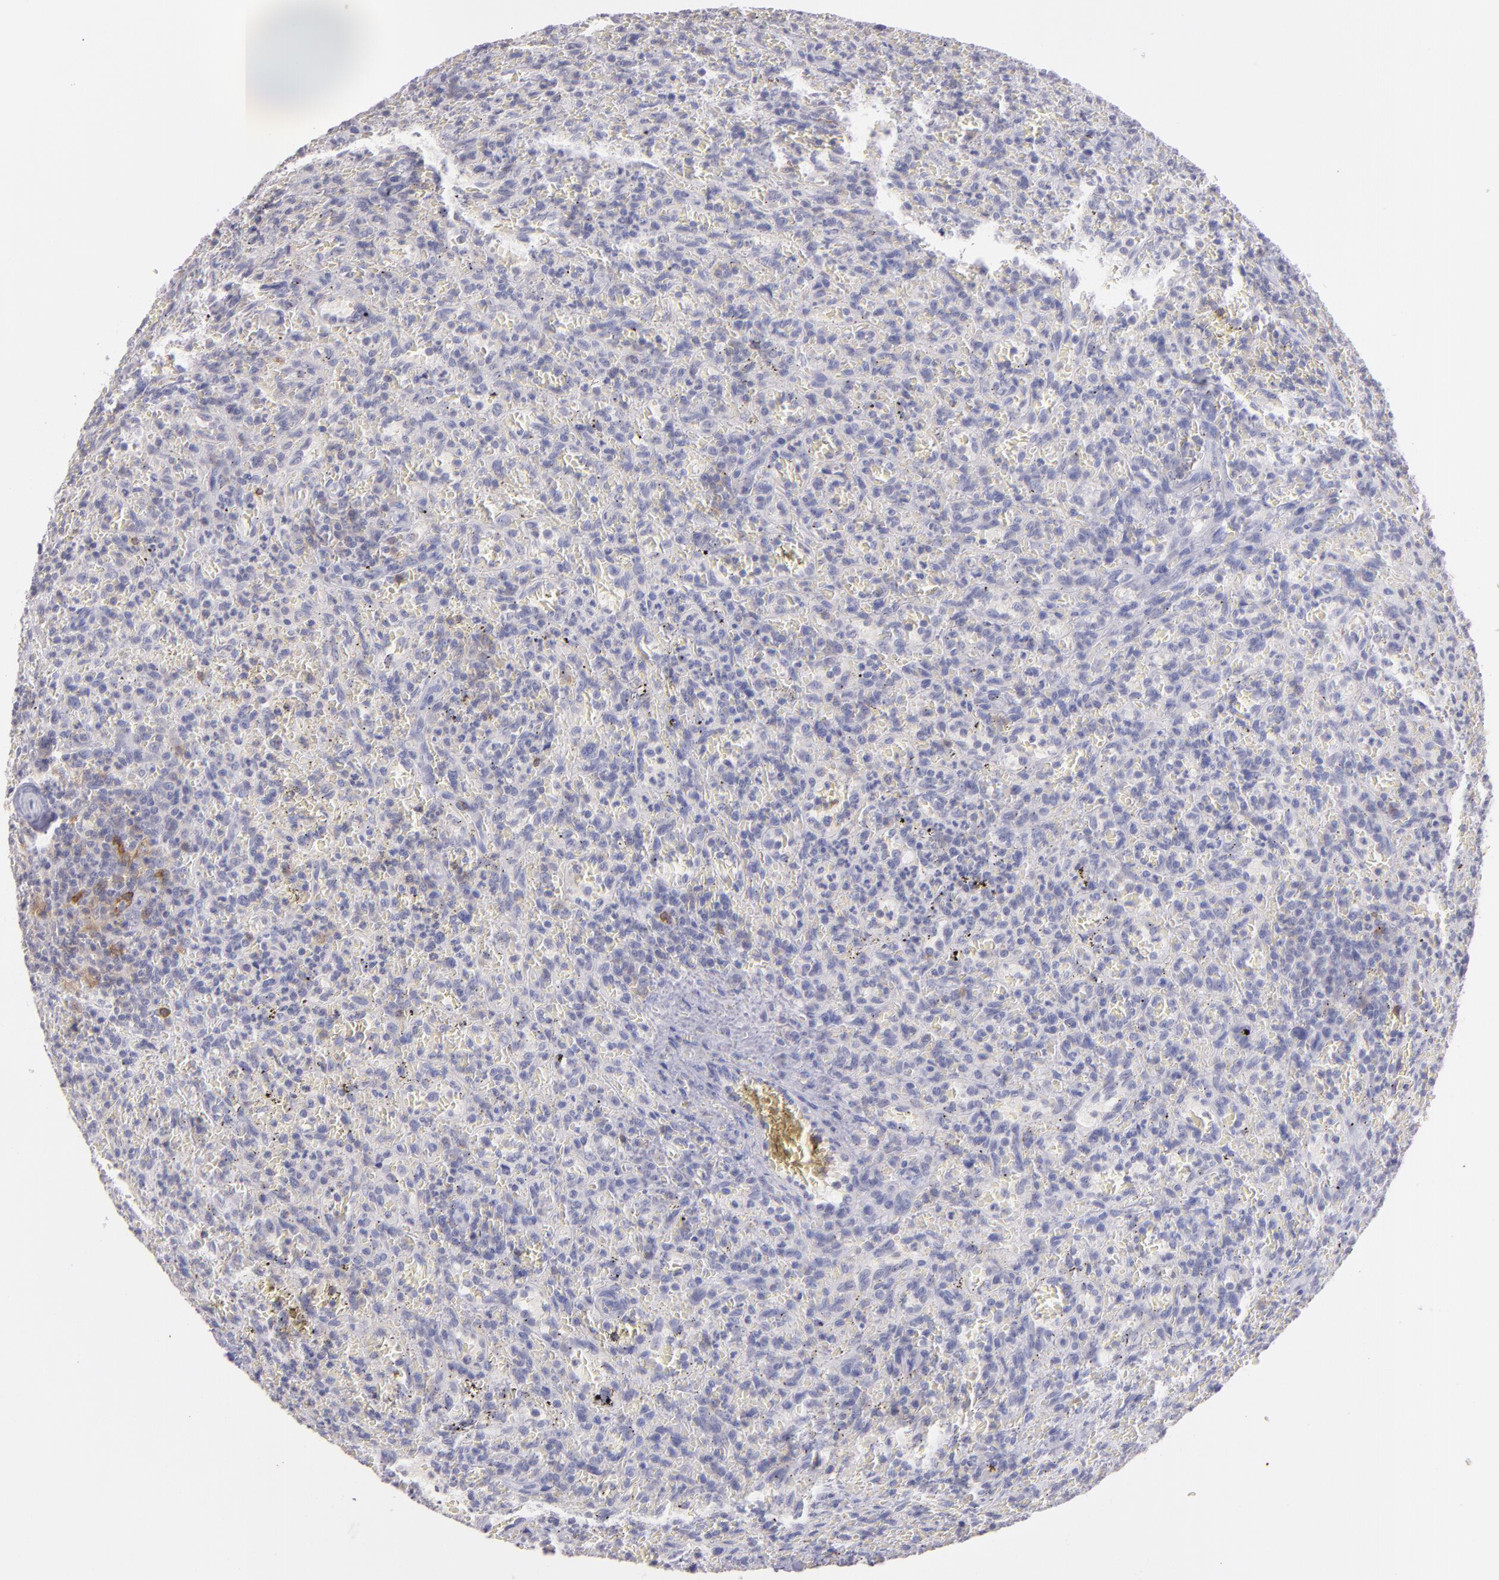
{"staining": {"intensity": "negative", "quantity": "none", "location": "none"}, "tissue": "lymphoma", "cell_type": "Tumor cells", "image_type": "cancer", "snomed": [{"axis": "morphology", "description": "Malignant lymphoma, non-Hodgkin's type, Low grade"}, {"axis": "topography", "description": "Spleen"}], "caption": "The photomicrograph demonstrates no staining of tumor cells in lymphoma. (DAB (3,3'-diaminobenzidine) immunohistochemistry visualized using brightfield microscopy, high magnification).", "gene": "IL2RA", "patient": {"sex": "female", "age": 64}}